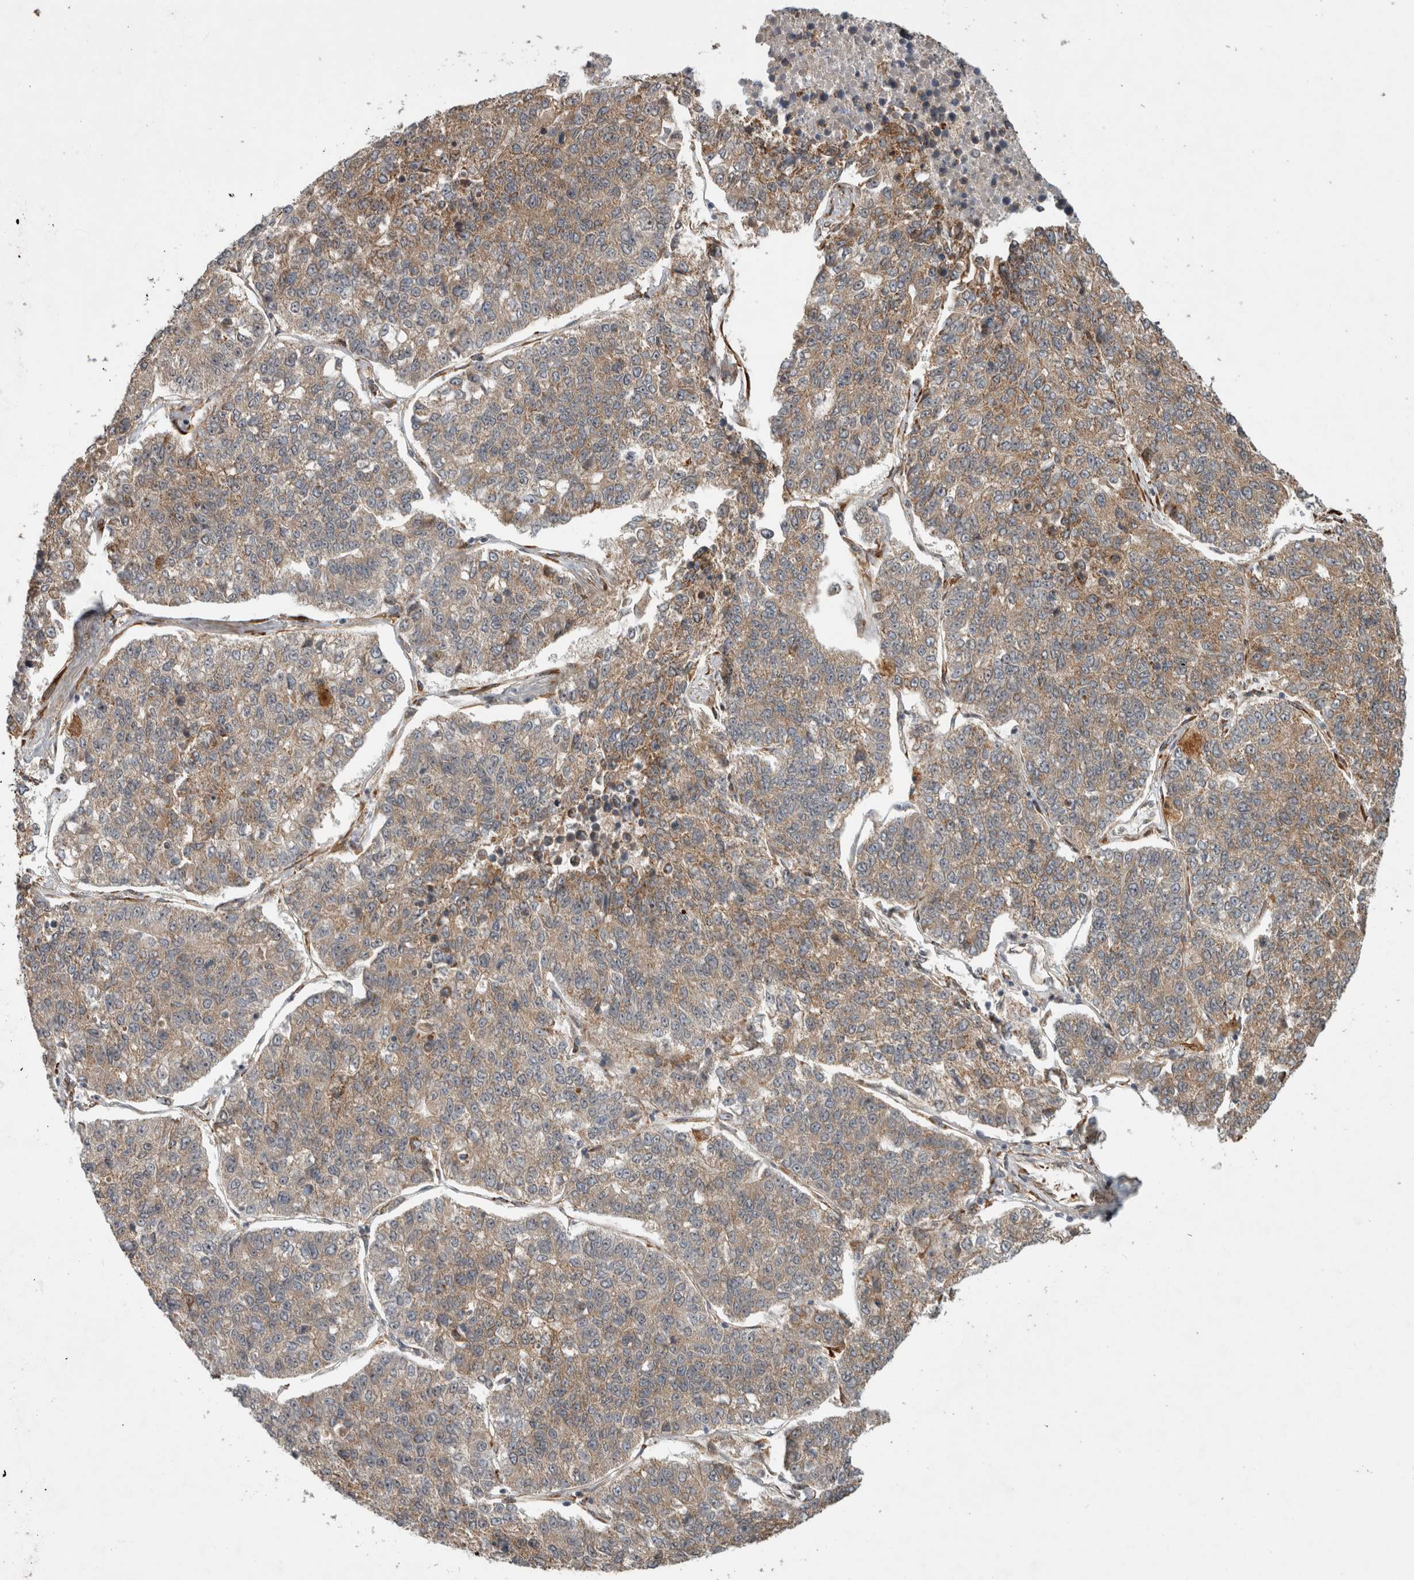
{"staining": {"intensity": "weak", "quantity": ">75%", "location": "cytoplasmic/membranous"}, "tissue": "lung cancer", "cell_type": "Tumor cells", "image_type": "cancer", "snomed": [{"axis": "morphology", "description": "Adenocarcinoma, NOS"}, {"axis": "topography", "description": "Lung"}], "caption": "Immunohistochemical staining of adenocarcinoma (lung) demonstrates low levels of weak cytoplasmic/membranous protein positivity in approximately >75% of tumor cells. The protein is shown in brown color, while the nuclei are stained blue.", "gene": "TUBD1", "patient": {"sex": "male", "age": 49}}